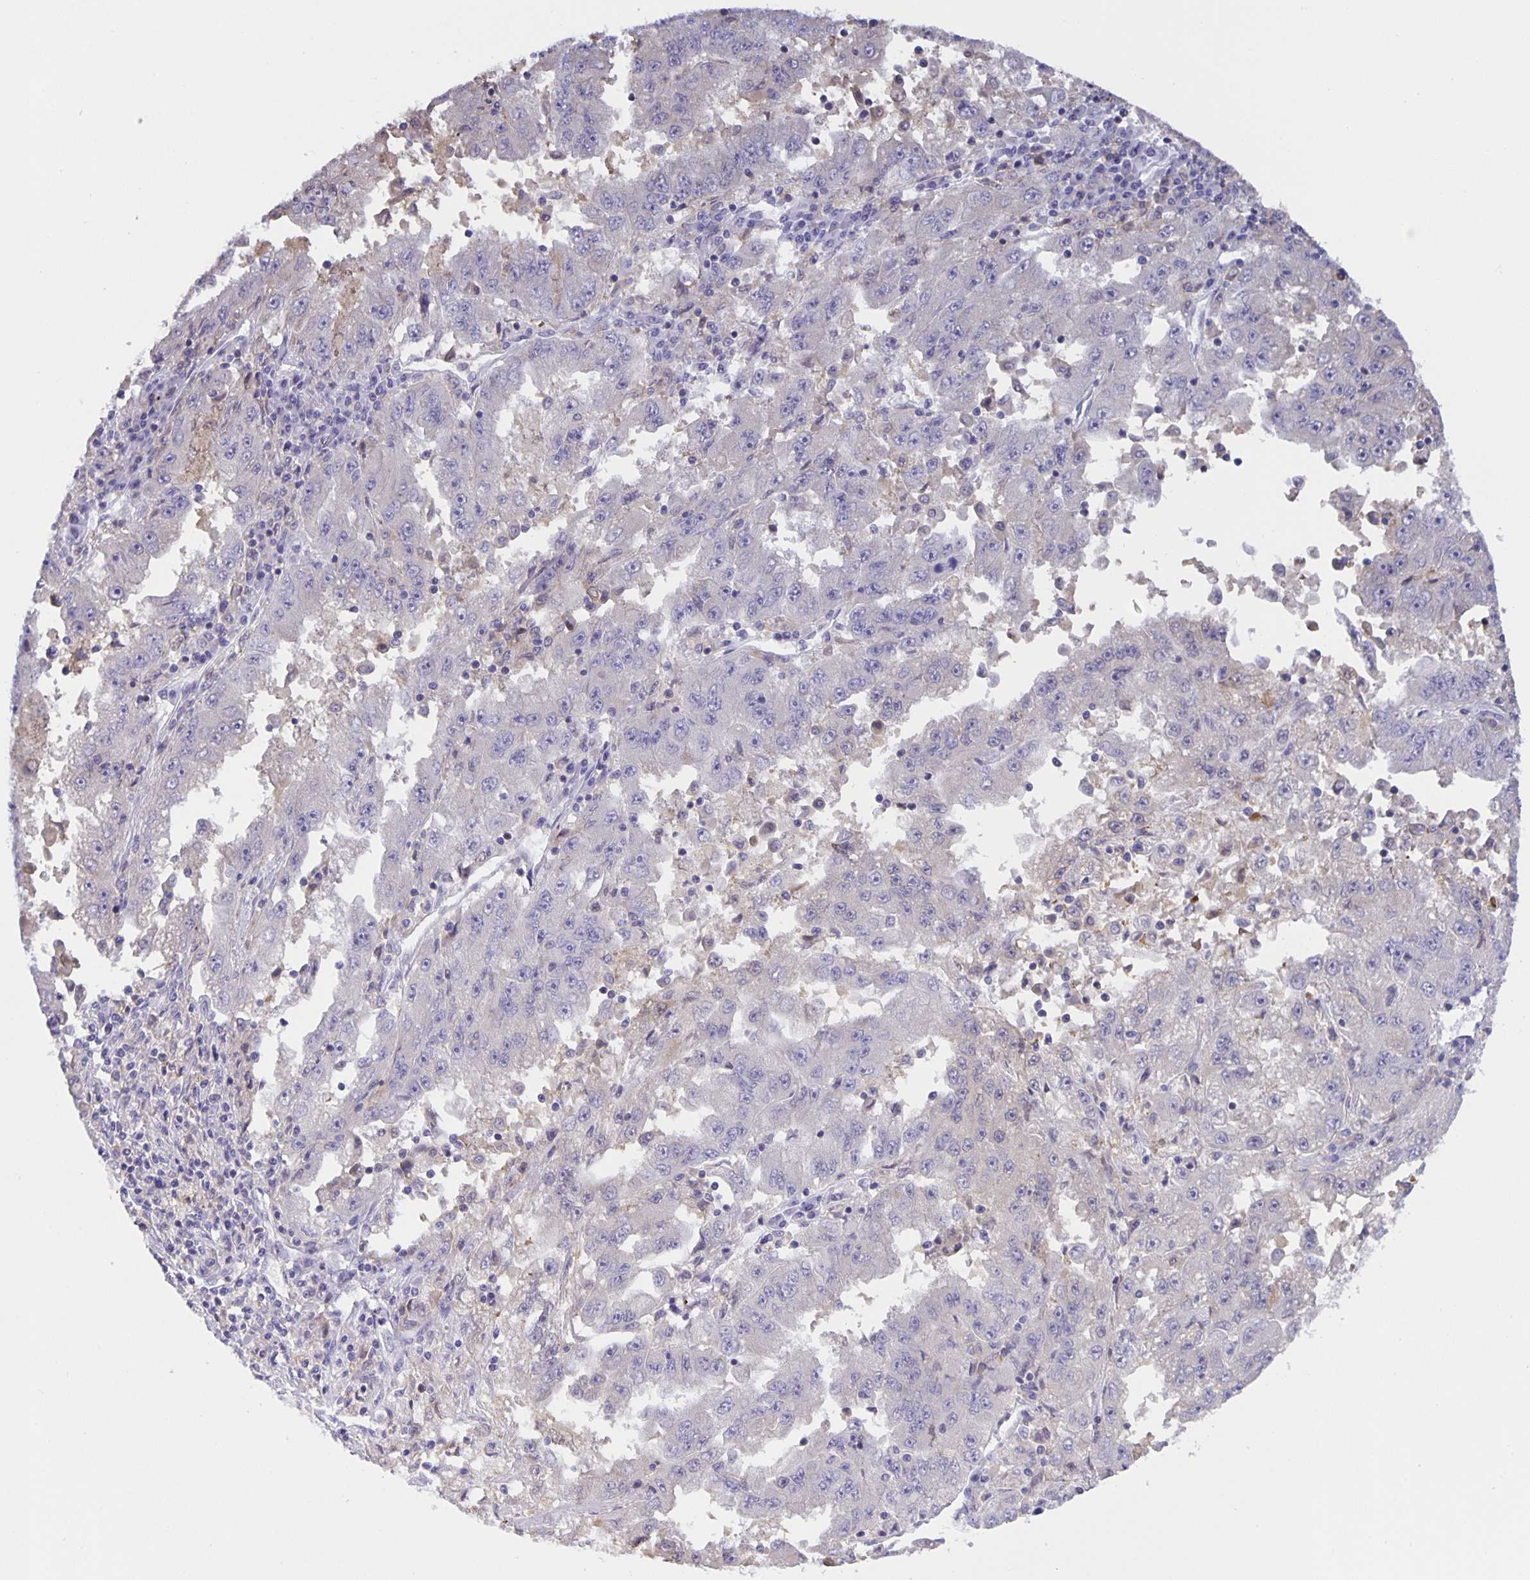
{"staining": {"intensity": "negative", "quantity": "none", "location": "none"}, "tissue": "lung cancer", "cell_type": "Tumor cells", "image_type": "cancer", "snomed": [{"axis": "morphology", "description": "Adenocarcinoma, NOS"}, {"axis": "morphology", "description": "Adenocarcinoma primary or metastatic"}, {"axis": "topography", "description": "Lung"}], "caption": "Immunohistochemistry micrograph of neoplastic tissue: human adenocarcinoma primary or metastatic (lung) stained with DAB shows no significant protein expression in tumor cells. The staining is performed using DAB (3,3'-diaminobenzidine) brown chromogen with nuclei counter-stained in using hematoxylin.", "gene": "MARCHF6", "patient": {"sex": "male", "age": 74}}